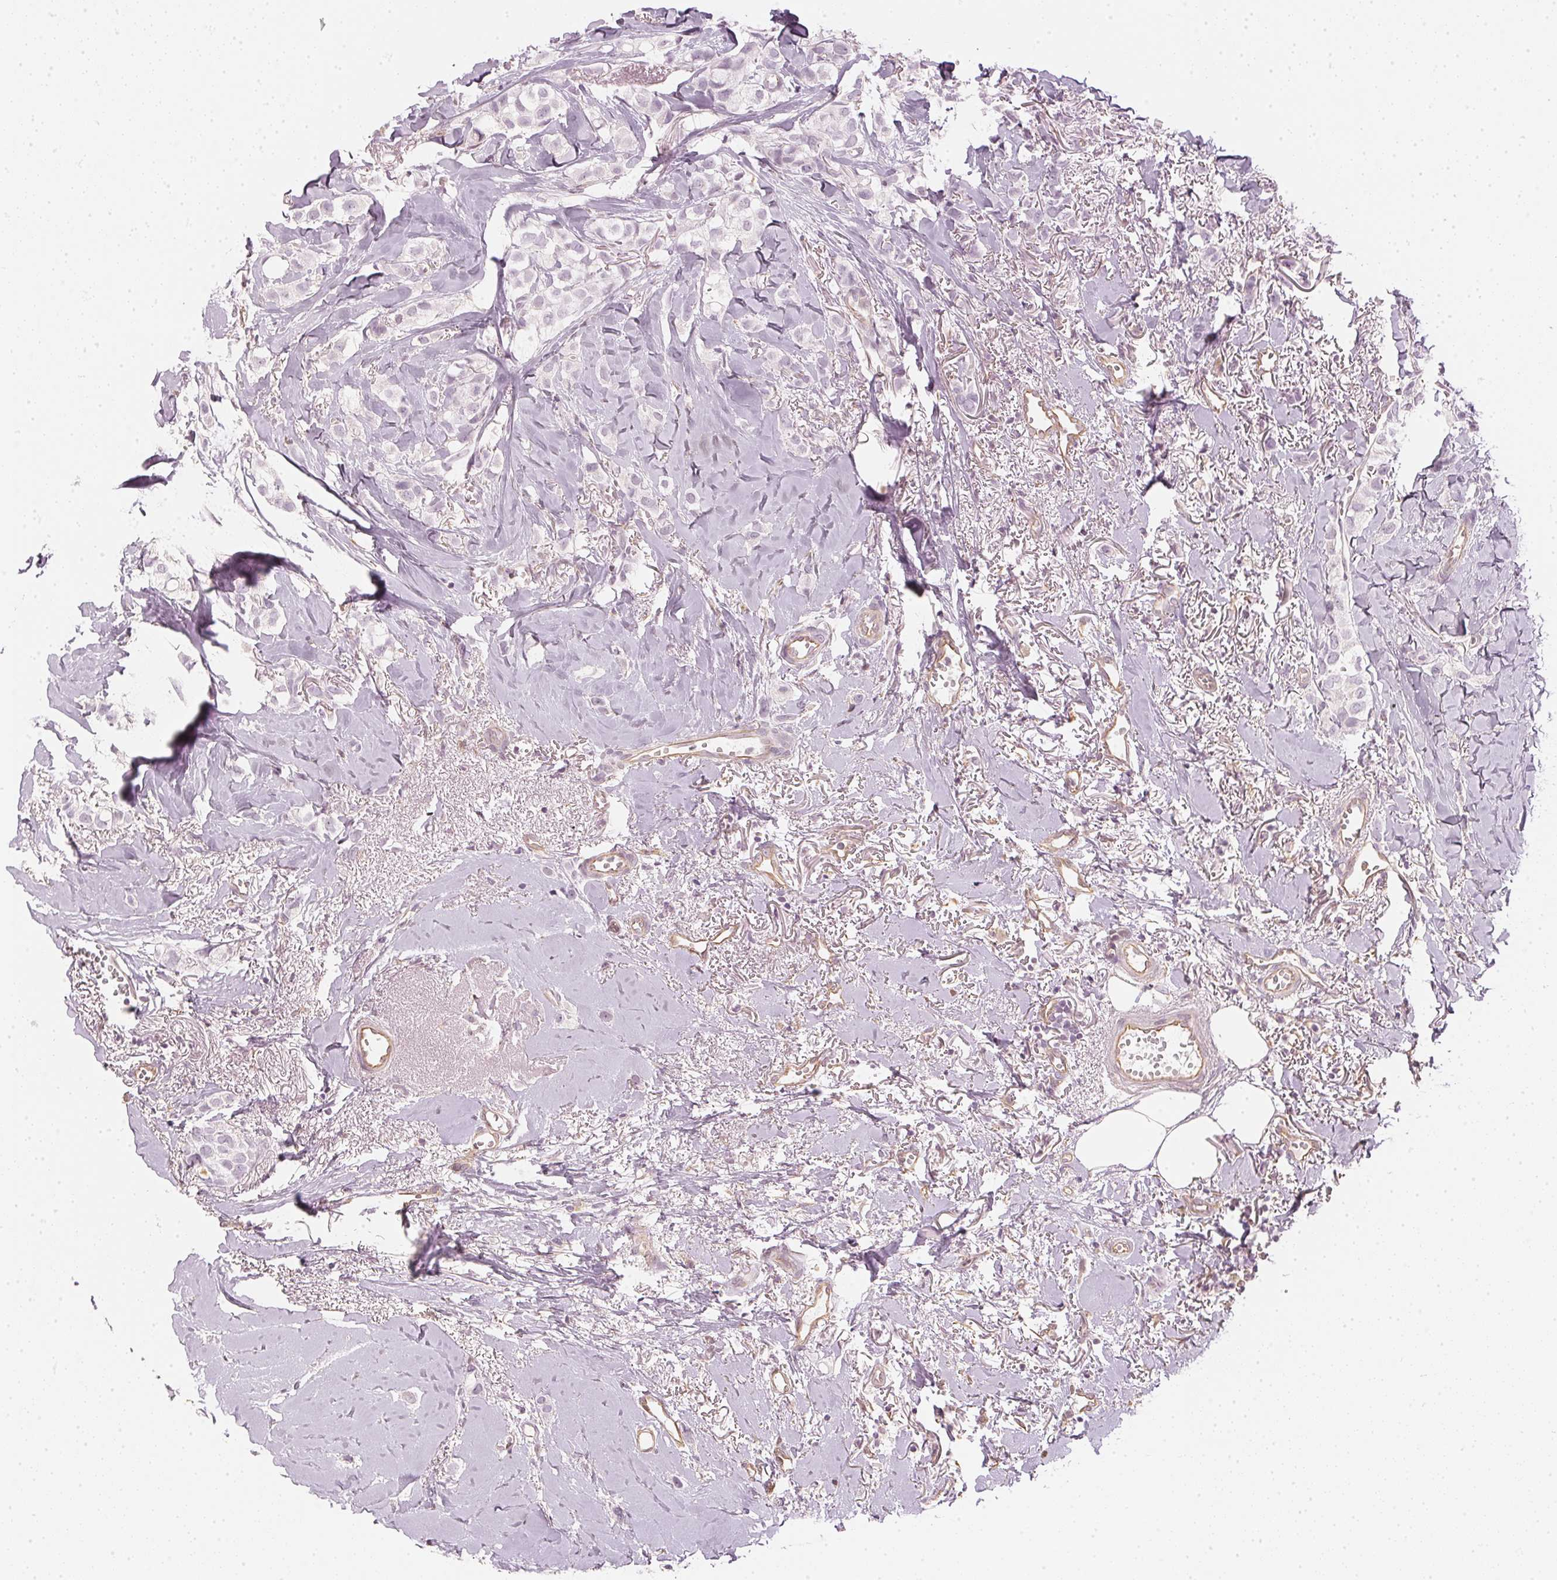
{"staining": {"intensity": "negative", "quantity": "none", "location": "none"}, "tissue": "breast cancer", "cell_type": "Tumor cells", "image_type": "cancer", "snomed": [{"axis": "morphology", "description": "Duct carcinoma"}, {"axis": "topography", "description": "Breast"}], "caption": "Immunohistochemical staining of breast cancer reveals no significant expression in tumor cells. (DAB IHC visualized using brightfield microscopy, high magnification).", "gene": "APLP1", "patient": {"sex": "female", "age": 85}}